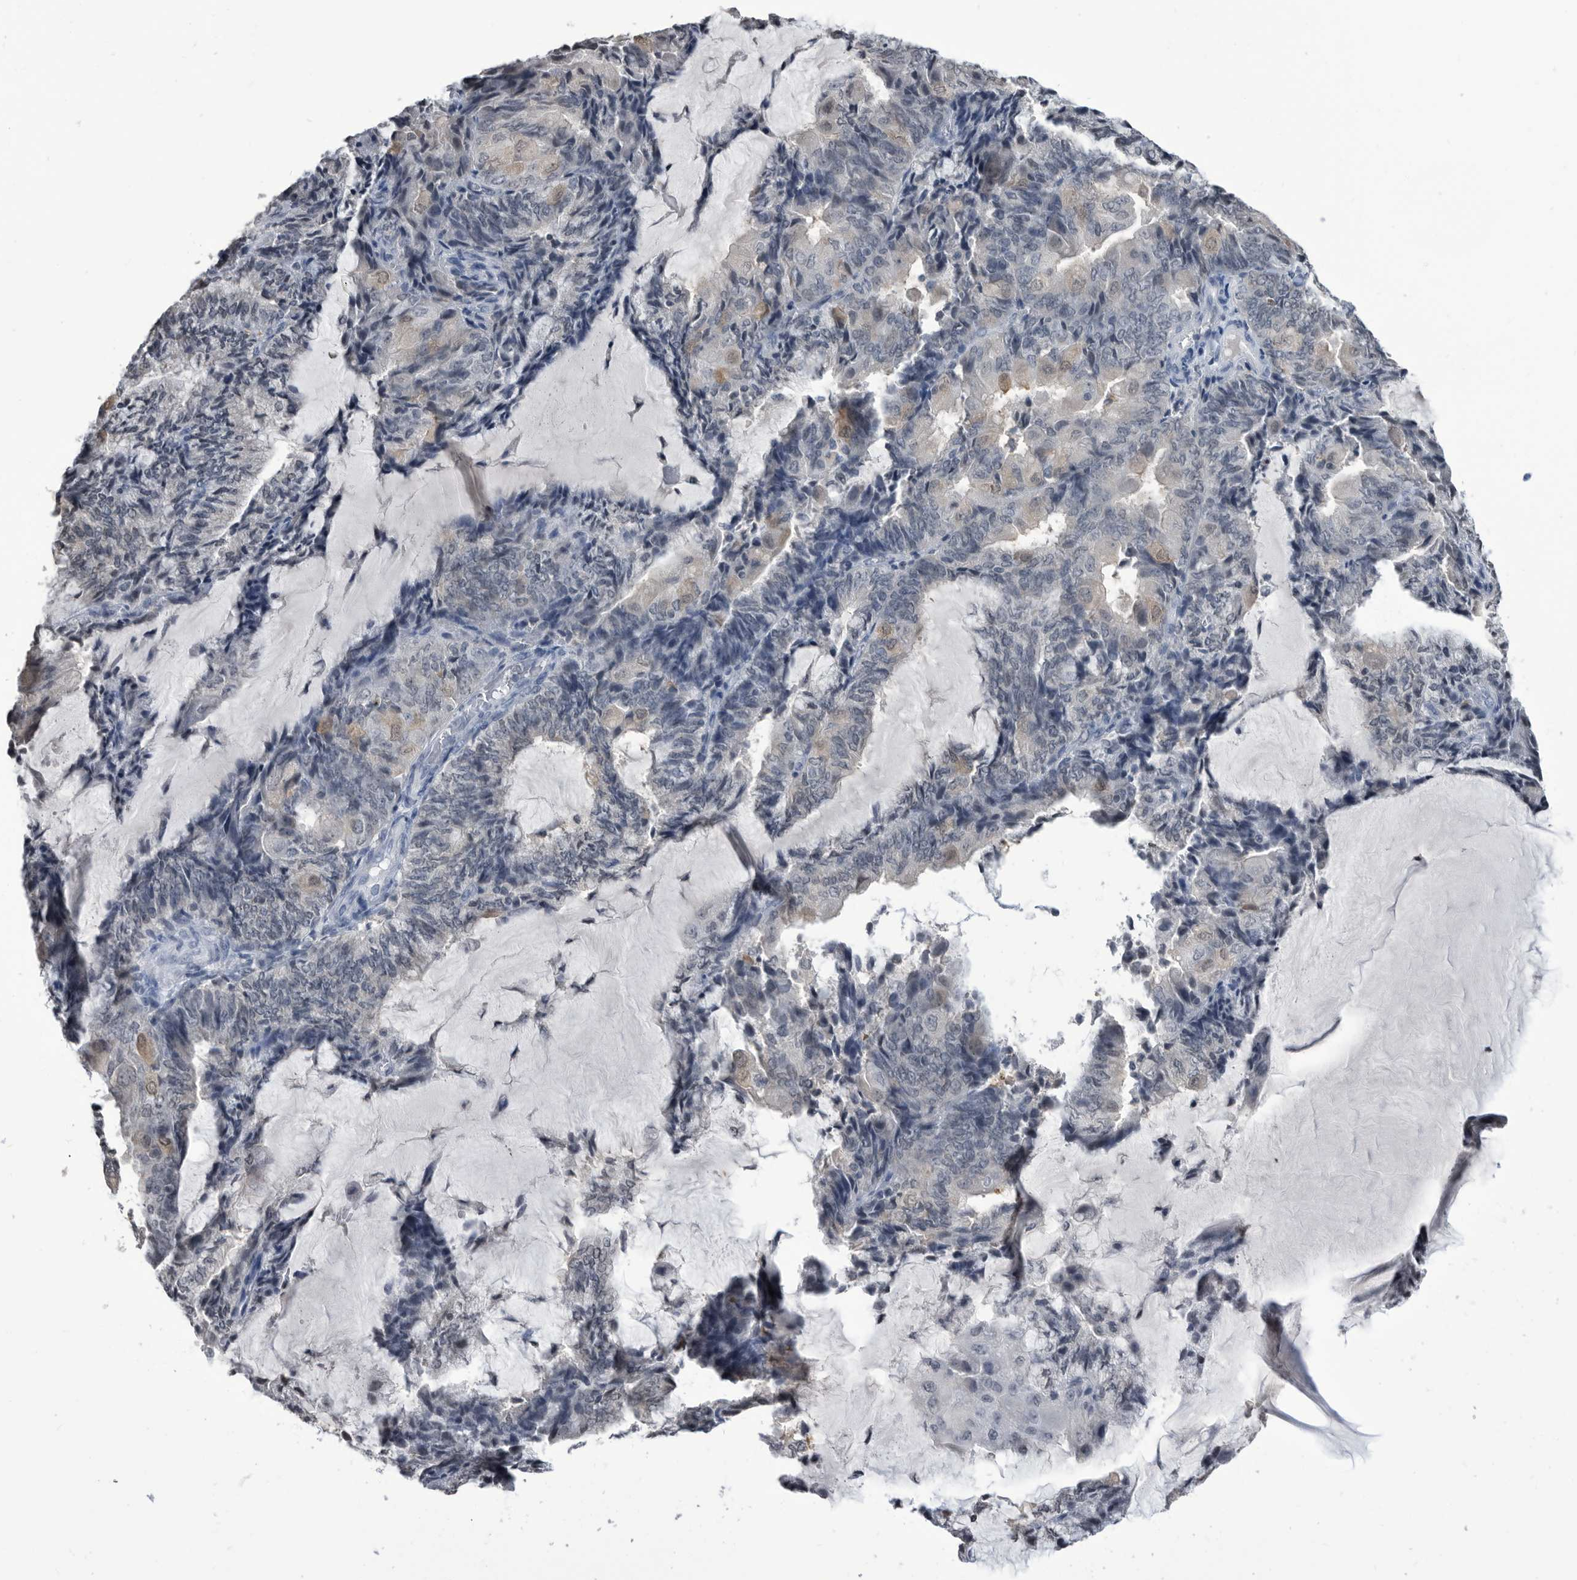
{"staining": {"intensity": "negative", "quantity": "none", "location": "none"}, "tissue": "endometrial cancer", "cell_type": "Tumor cells", "image_type": "cancer", "snomed": [{"axis": "morphology", "description": "Adenocarcinoma, NOS"}, {"axis": "topography", "description": "Endometrium"}], "caption": "This is an IHC micrograph of human endometrial cancer. There is no positivity in tumor cells.", "gene": "TSTD1", "patient": {"sex": "female", "age": 81}}